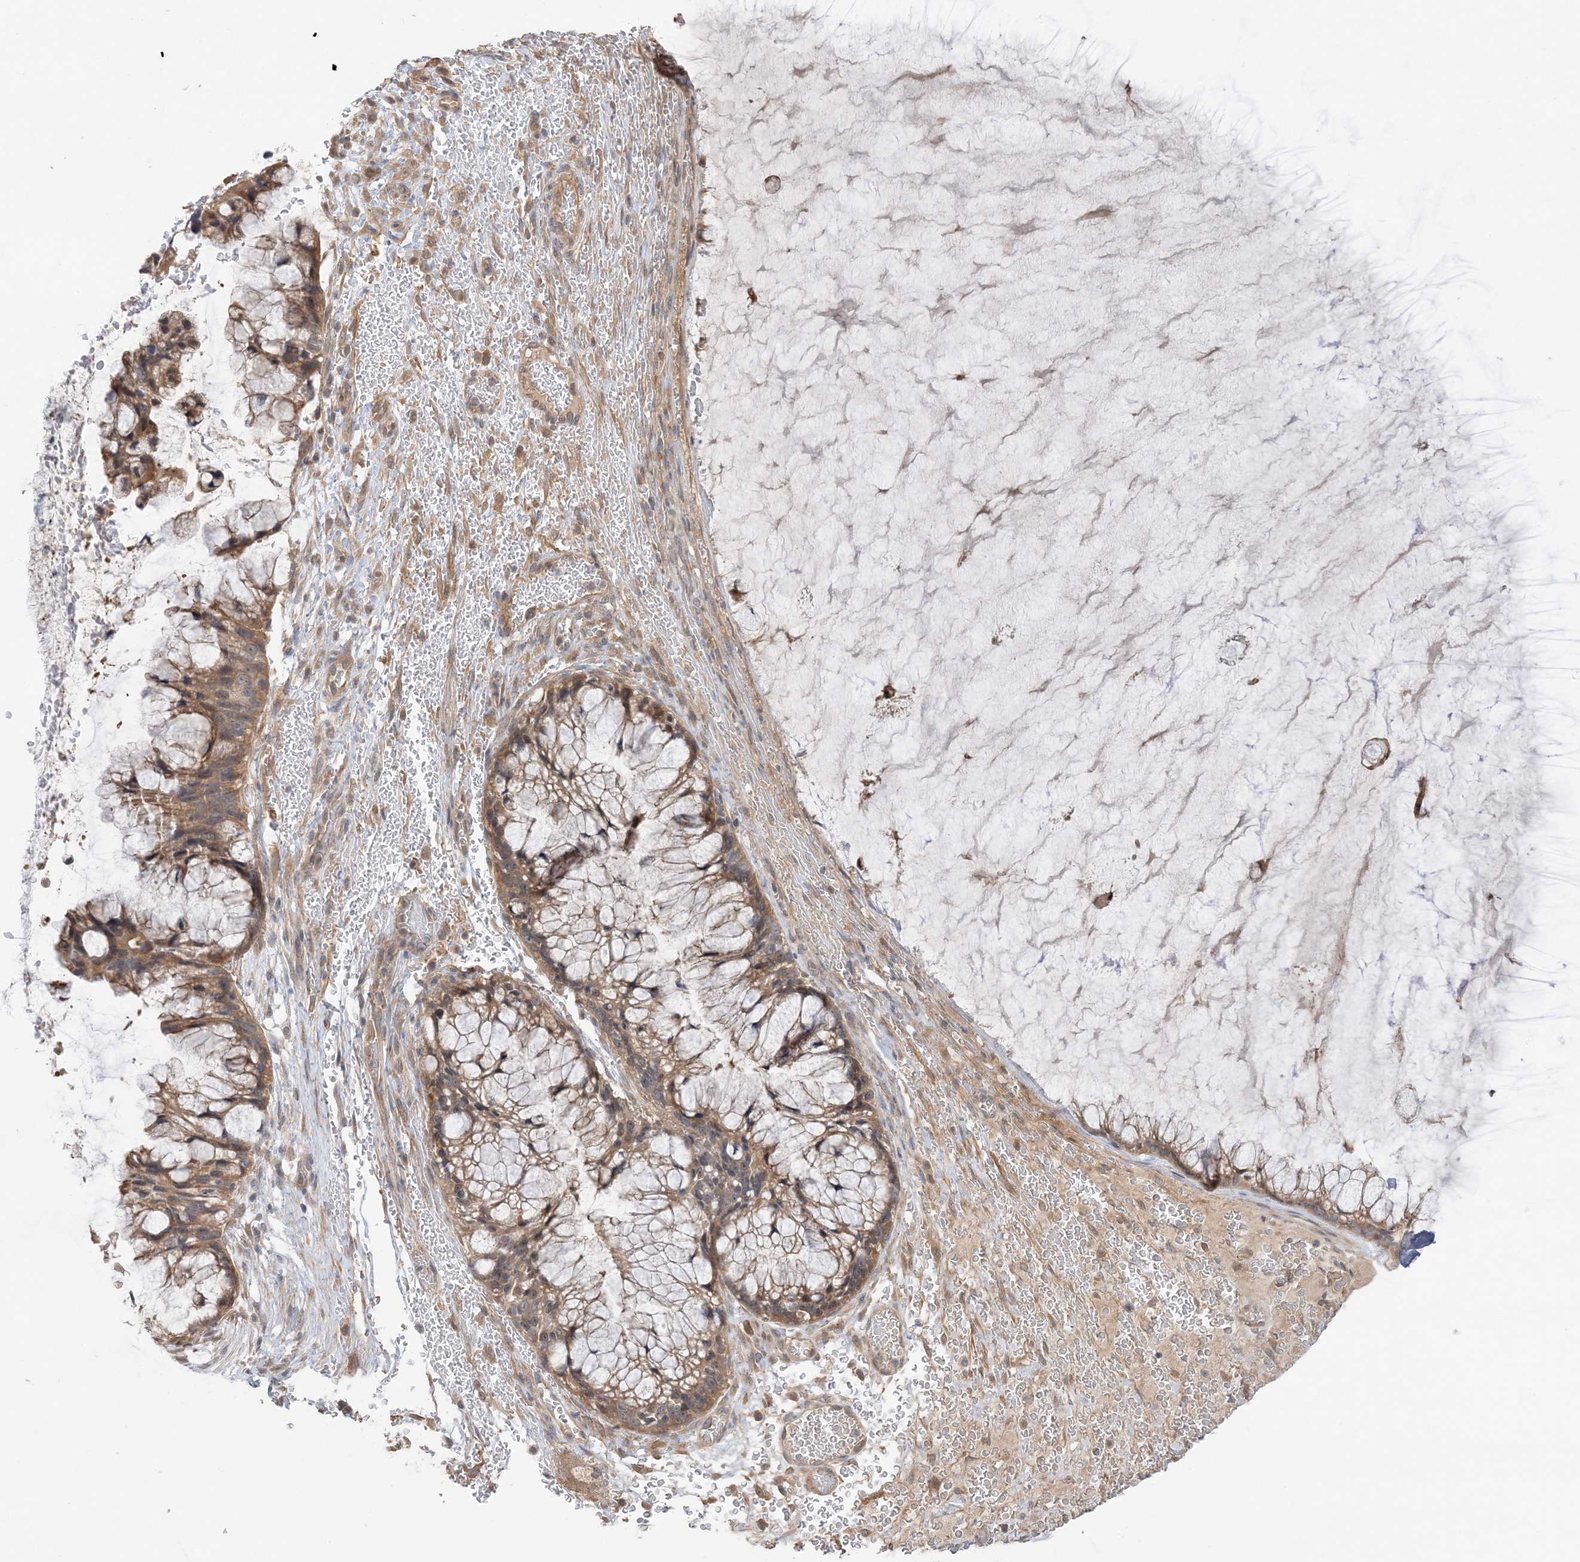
{"staining": {"intensity": "moderate", "quantity": ">75%", "location": "cytoplasmic/membranous"}, "tissue": "ovarian cancer", "cell_type": "Tumor cells", "image_type": "cancer", "snomed": [{"axis": "morphology", "description": "Cystadenocarcinoma, mucinous, NOS"}, {"axis": "topography", "description": "Ovary"}], "caption": "Human ovarian cancer (mucinous cystadenocarcinoma) stained with a brown dye displays moderate cytoplasmic/membranous positive staining in approximately >75% of tumor cells.", "gene": "WDR26", "patient": {"sex": "female", "age": 37}}